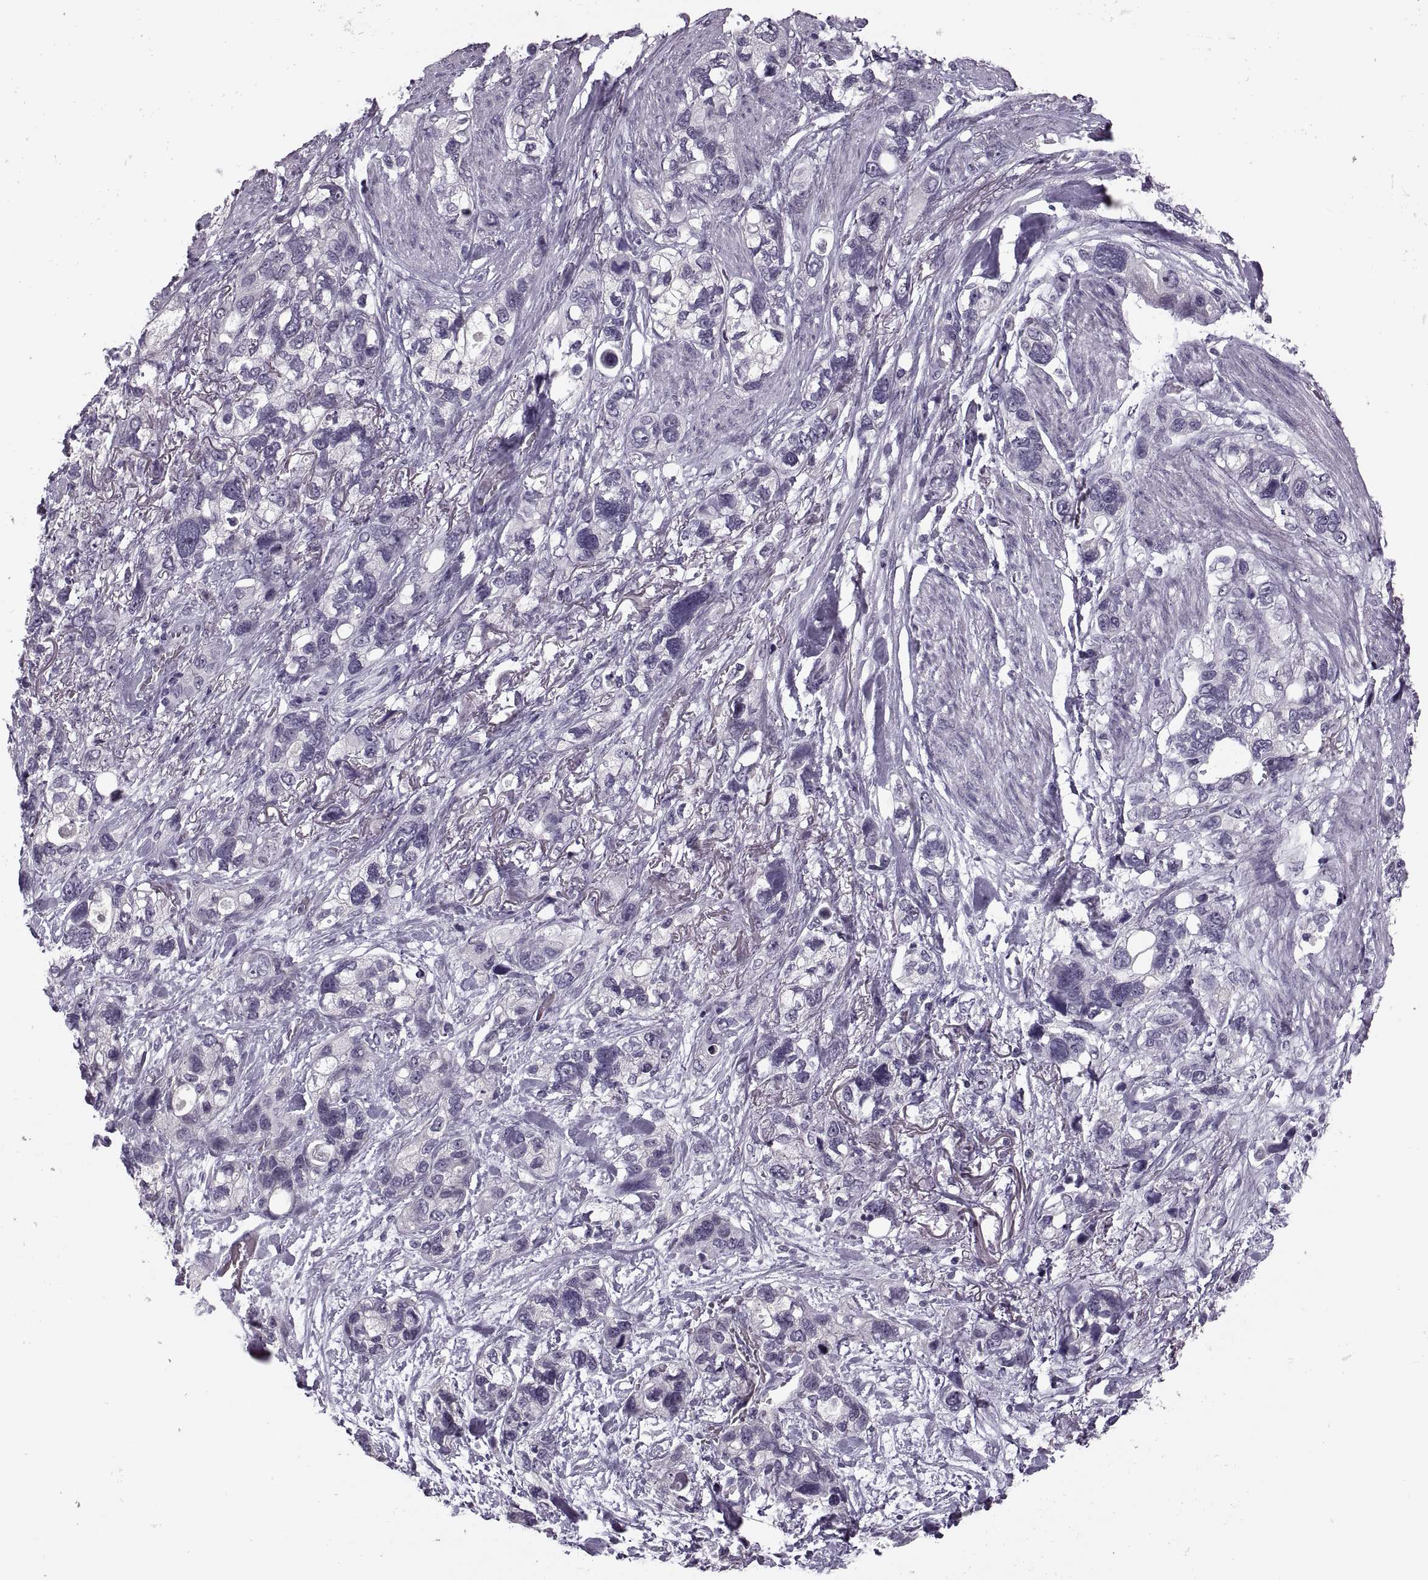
{"staining": {"intensity": "negative", "quantity": "none", "location": "none"}, "tissue": "stomach cancer", "cell_type": "Tumor cells", "image_type": "cancer", "snomed": [{"axis": "morphology", "description": "Adenocarcinoma, NOS"}, {"axis": "topography", "description": "Stomach, upper"}], "caption": "Protein analysis of stomach cancer demonstrates no significant positivity in tumor cells. (DAB (3,3'-diaminobenzidine) immunohistochemistry (IHC) with hematoxylin counter stain).", "gene": "PAGE5", "patient": {"sex": "female", "age": 81}}